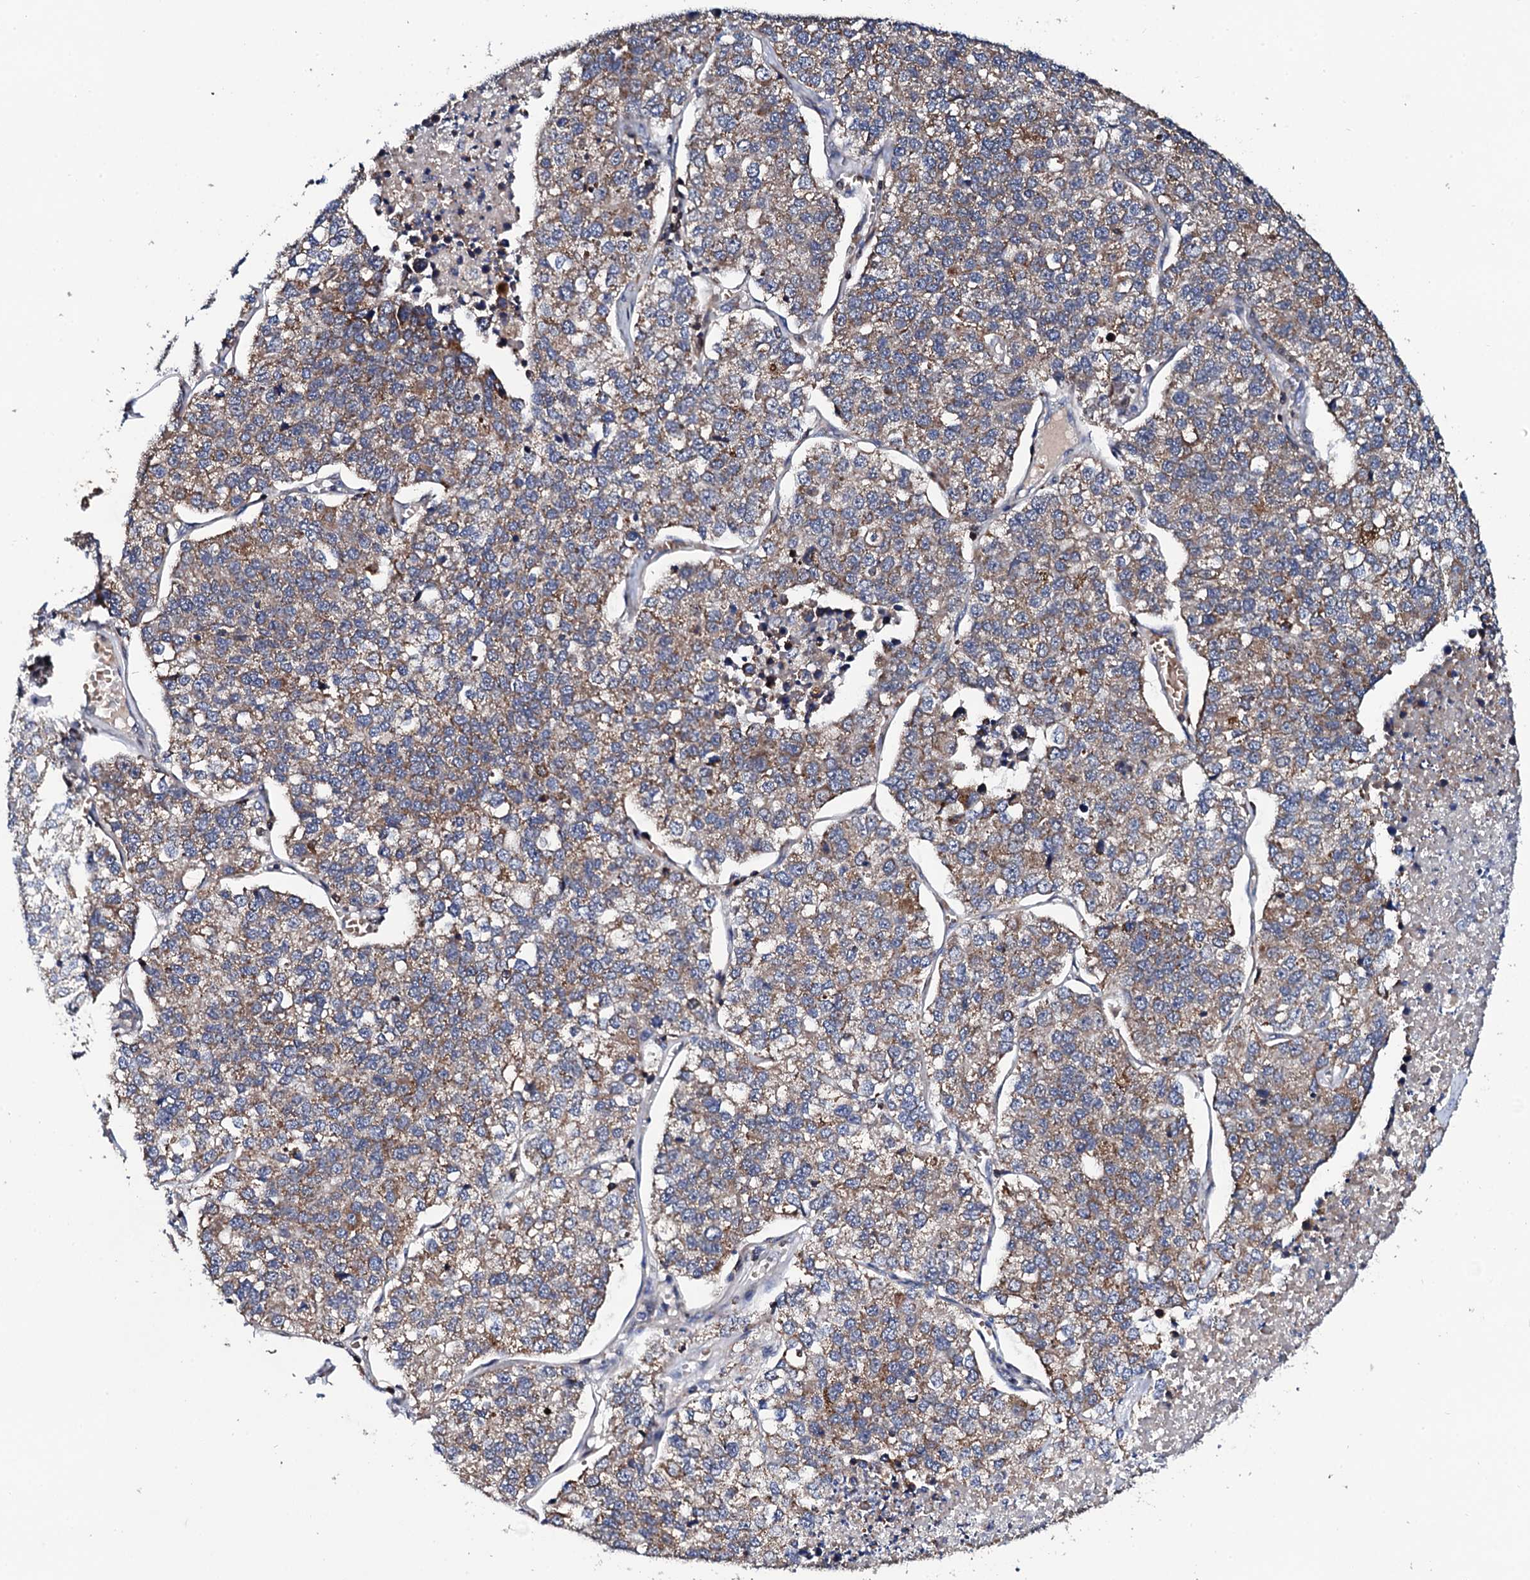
{"staining": {"intensity": "moderate", "quantity": "<25%", "location": "cytoplasmic/membranous"}, "tissue": "lung cancer", "cell_type": "Tumor cells", "image_type": "cancer", "snomed": [{"axis": "morphology", "description": "Adenocarcinoma, NOS"}, {"axis": "topography", "description": "Lung"}], "caption": "Brown immunohistochemical staining in lung cancer demonstrates moderate cytoplasmic/membranous staining in approximately <25% of tumor cells.", "gene": "COG4", "patient": {"sex": "male", "age": 49}}